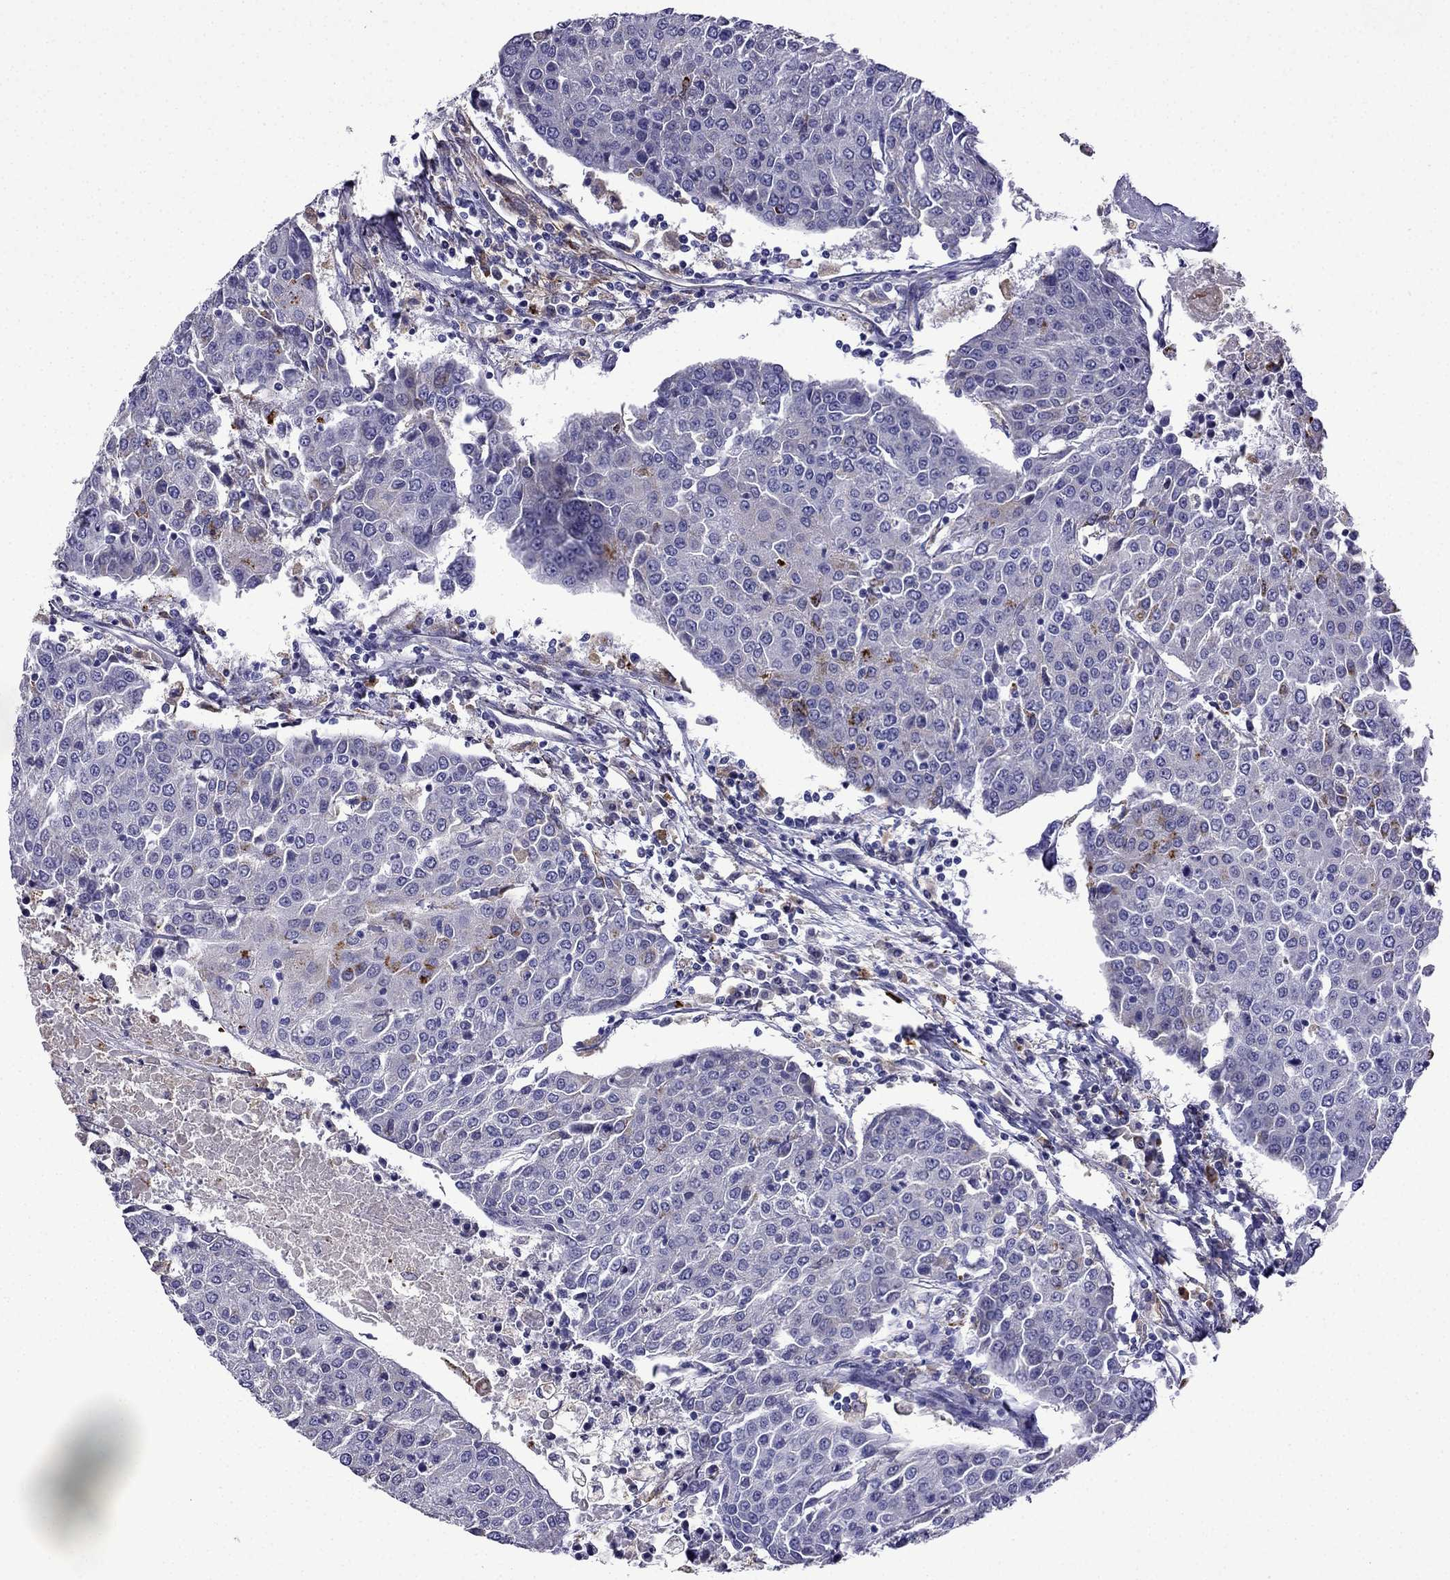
{"staining": {"intensity": "negative", "quantity": "none", "location": "none"}, "tissue": "urothelial cancer", "cell_type": "Tumor cells", "image_type": "cancer", "snomed": [{"axis": "morphology", "description": "Urothelial carcinoma, High grade"}, {"axis": "topography", "description": "Urinary bladder"}], "caption": "High magnification brightfield microscopy of urothelial cancer stained with DAB (3,3'-diaminobenzidine) (brown) and counterstained with hematoxylin (blue): tumor cells show no significant staining.", "gene": "TSSK4", "patient": {"sex": "female", "age": 85}}